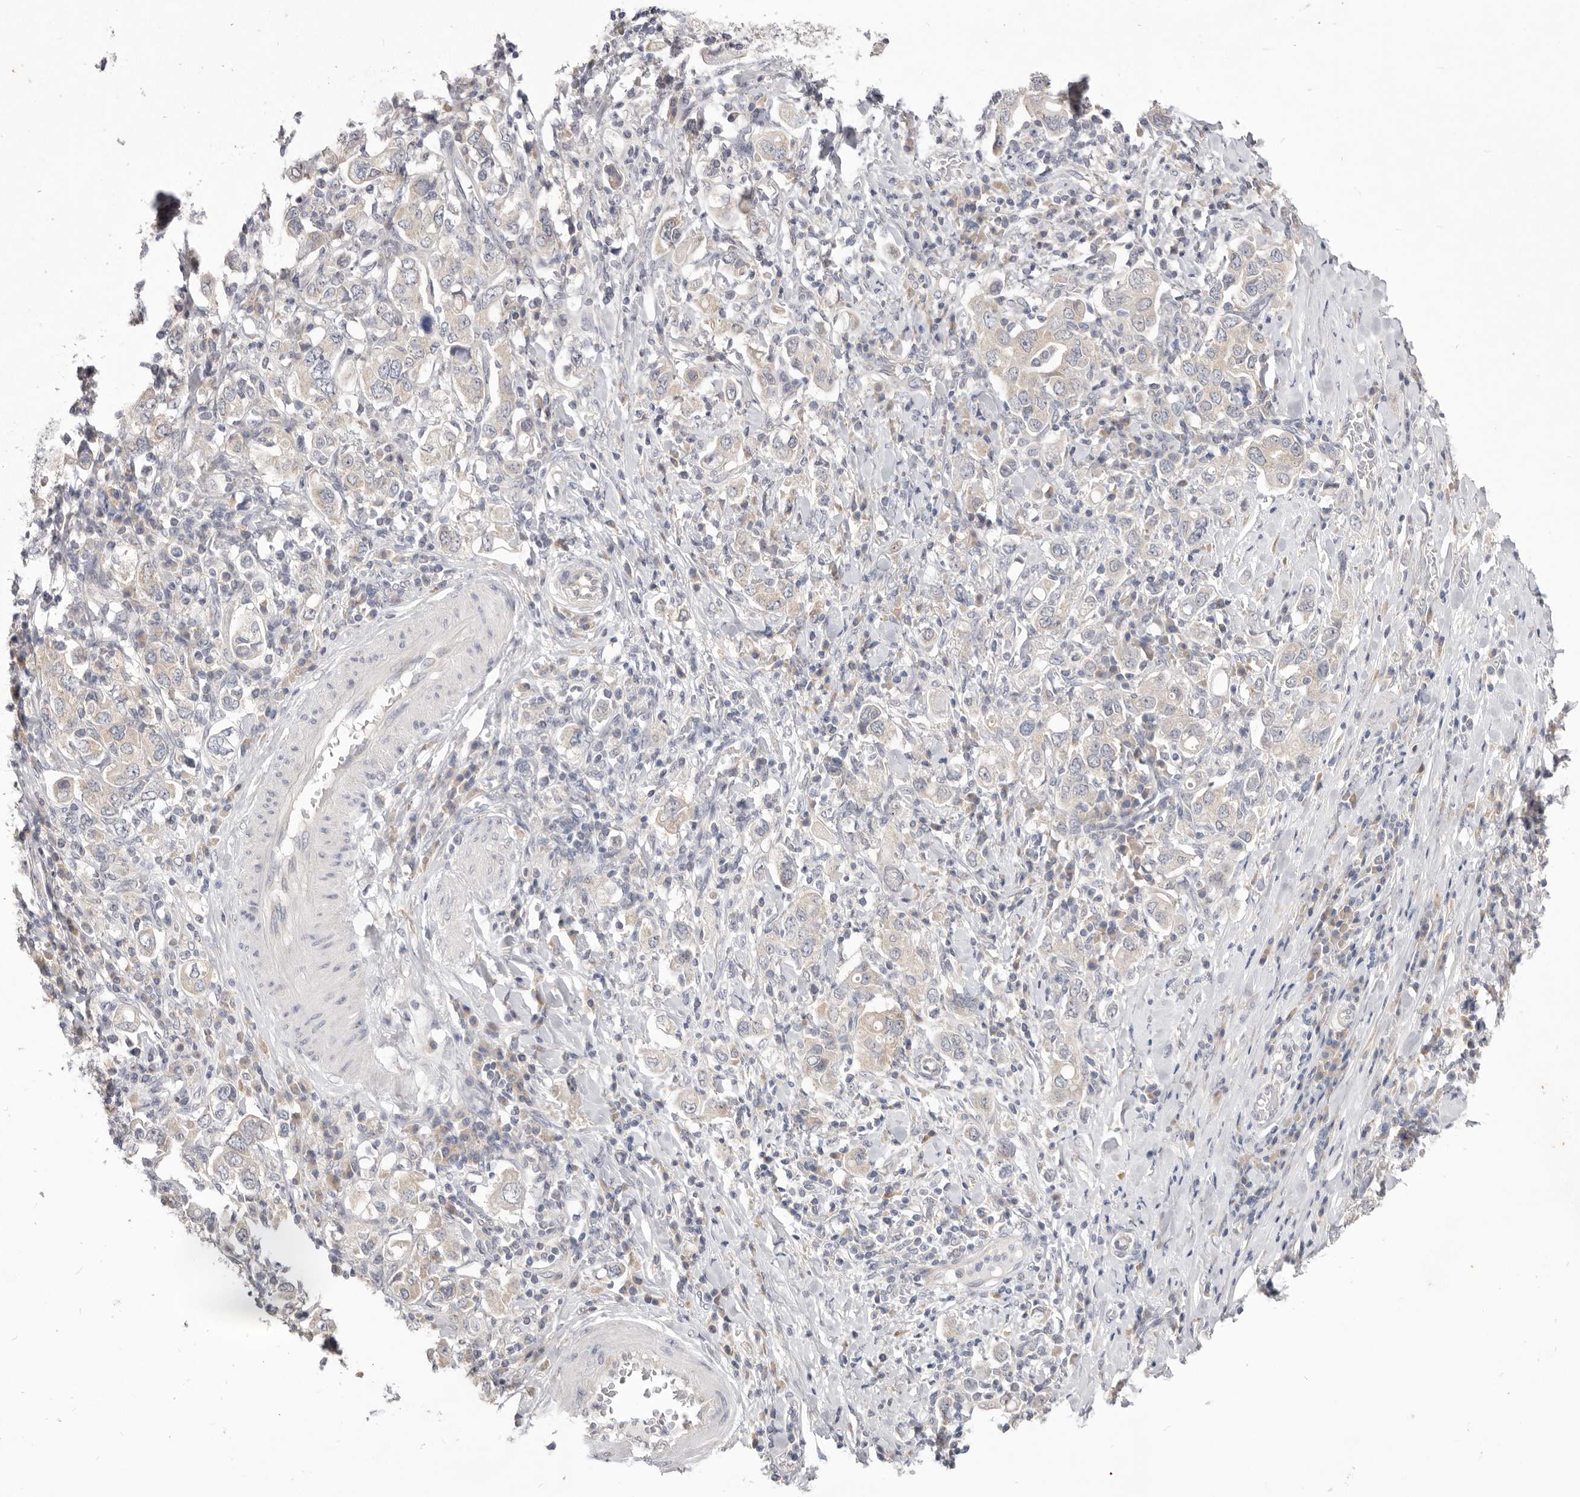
{"staining": {"intensity": "negative", "quantity": "none", "location": "none"}, "tissue": "stomach cancer", "cell_type": "Tumor cells", "image_type": "cancer", "snomed": [{"axis": "morphology", "description": "Adenocarcinoma, NOS"}, {"axis": "topography", "description": "Stomach, upper"}], "caption": "Histopathology image shows no protein positivity in tumor cells of stomach cancer tissue.", "gene": "WDR77", "patient": {"sex": "male", "age": 62}}